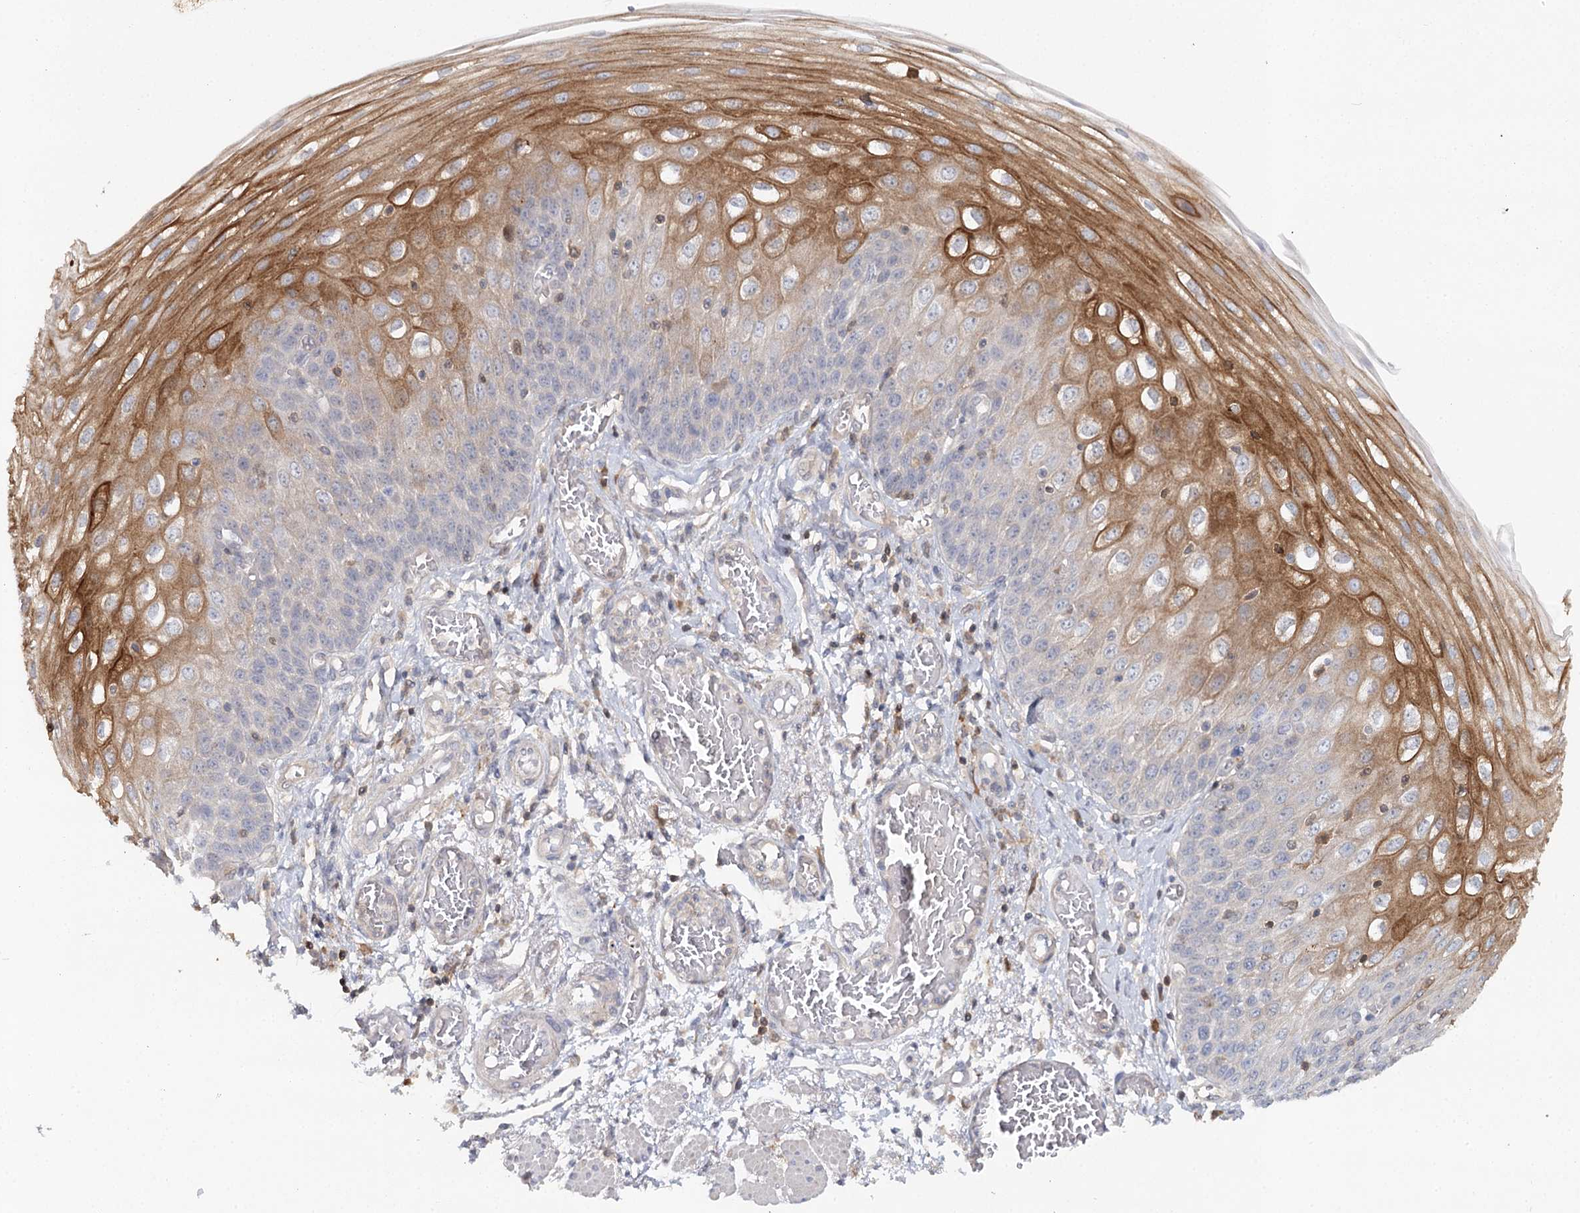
{"staining": {"intensity": "strong", "quantity": "25%-75%", "location": "cytoplasmic/membranous"}, "tissue": "esophagus", "cell_type": "Squamous epithelial cells", "image_type": "normal", "snomed": [{"axis": "morphology", "description": "Normal tissue, NOS"}, {"axis": "topography", "description": "Esophagus"}], "caption": "The photomicrograph displays immunohistochemical staining of normal esophagus. There is strong cytoplasmic/membranous staining is identified in approximately 25%-75% of squamous epithelial cells.", "gene": "SLC41A2", "patient": {"sex": "male", "age": 81}}